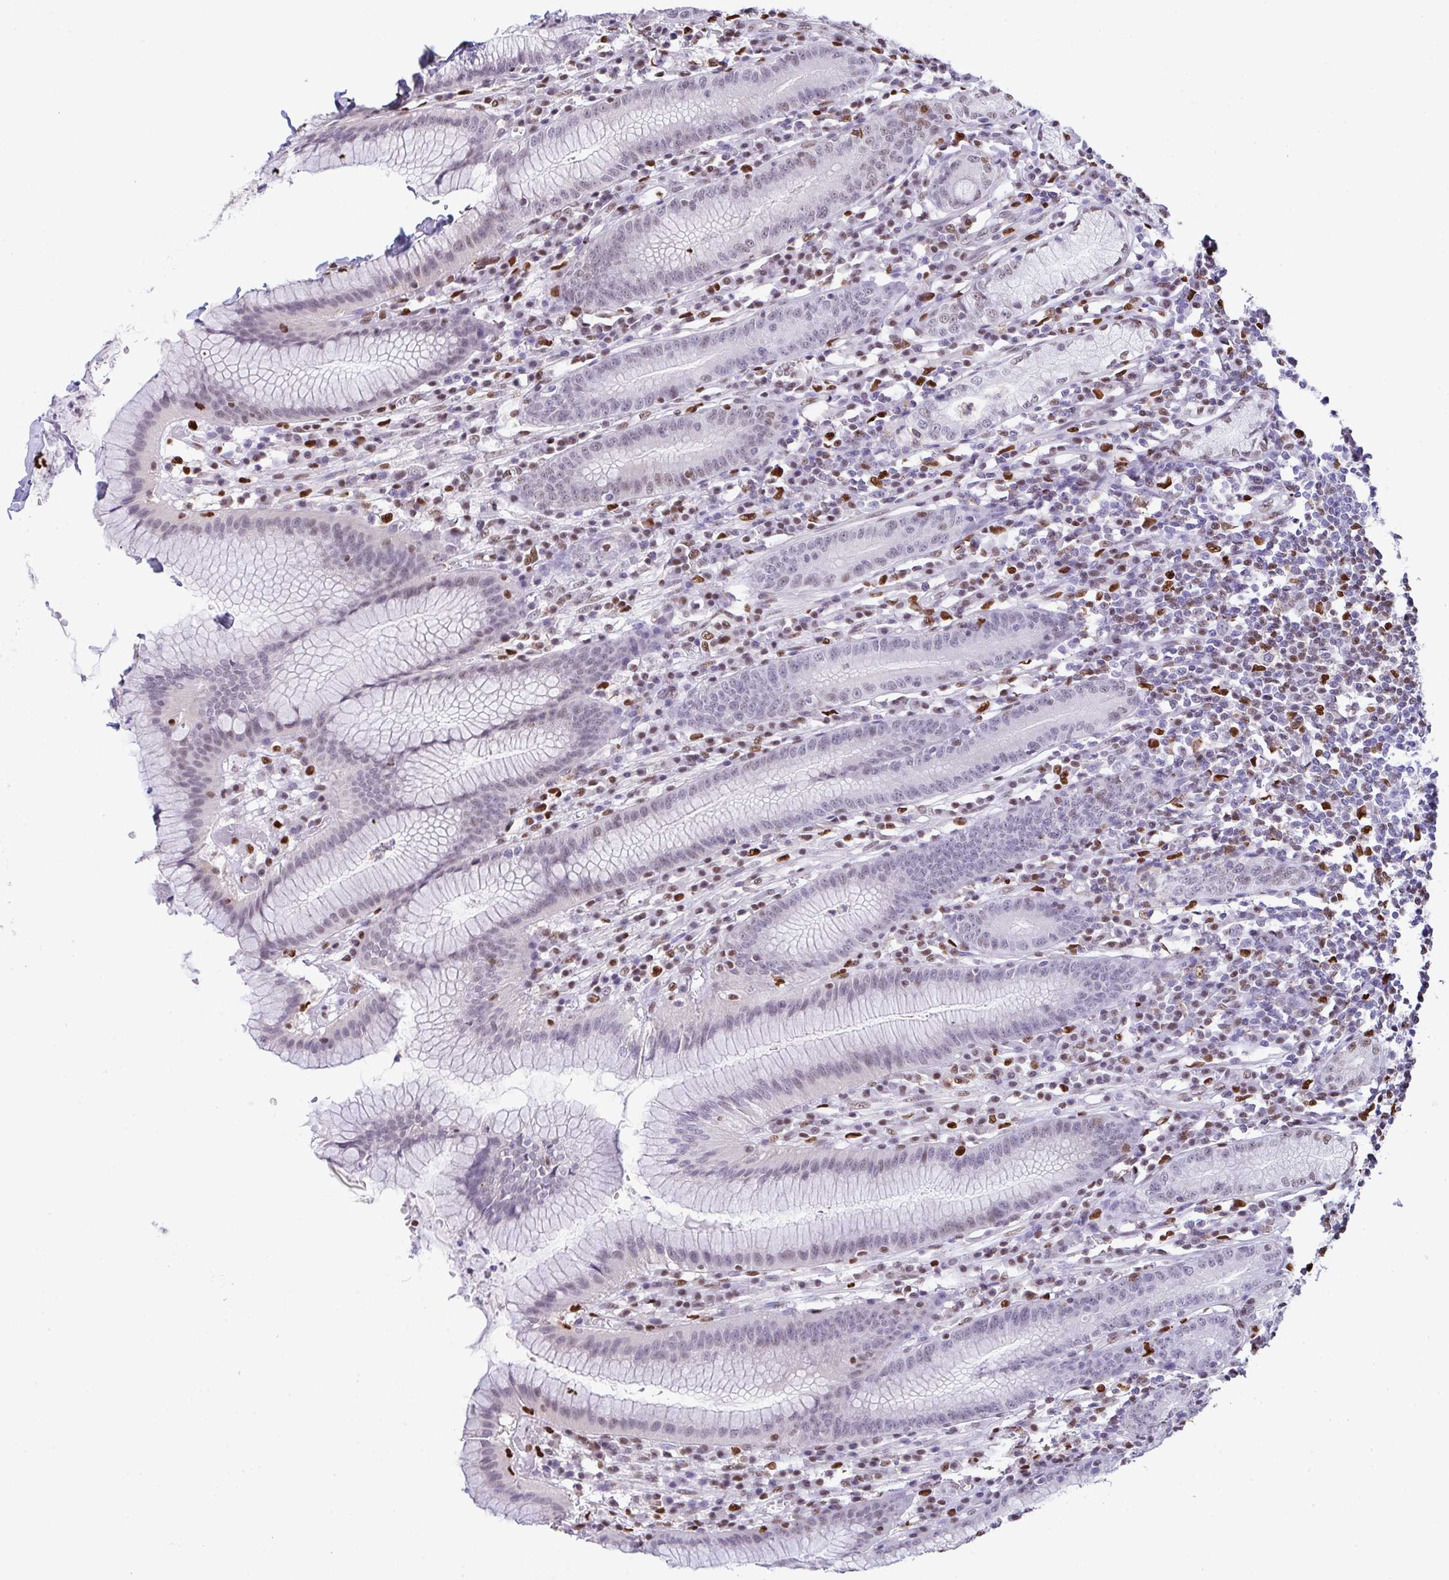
{"staining": {"intensity": "weak", "quantity": "<25%", "location": "nuclear"}, "tissue": "stomach", "cell_type": "Glandular cells", "image_type": "normal", "snomed": [{"axis": "morphology", "description": "Normal tissue, NOS"}, {"axis": "topography", "description": "Stomach"}], "caption": "Glandular cells show no significant staining in normal stomach. (DAB IHC, high magnification).", "gene": "BTBD10", "patient": {"sex": "male", "age": 55}}